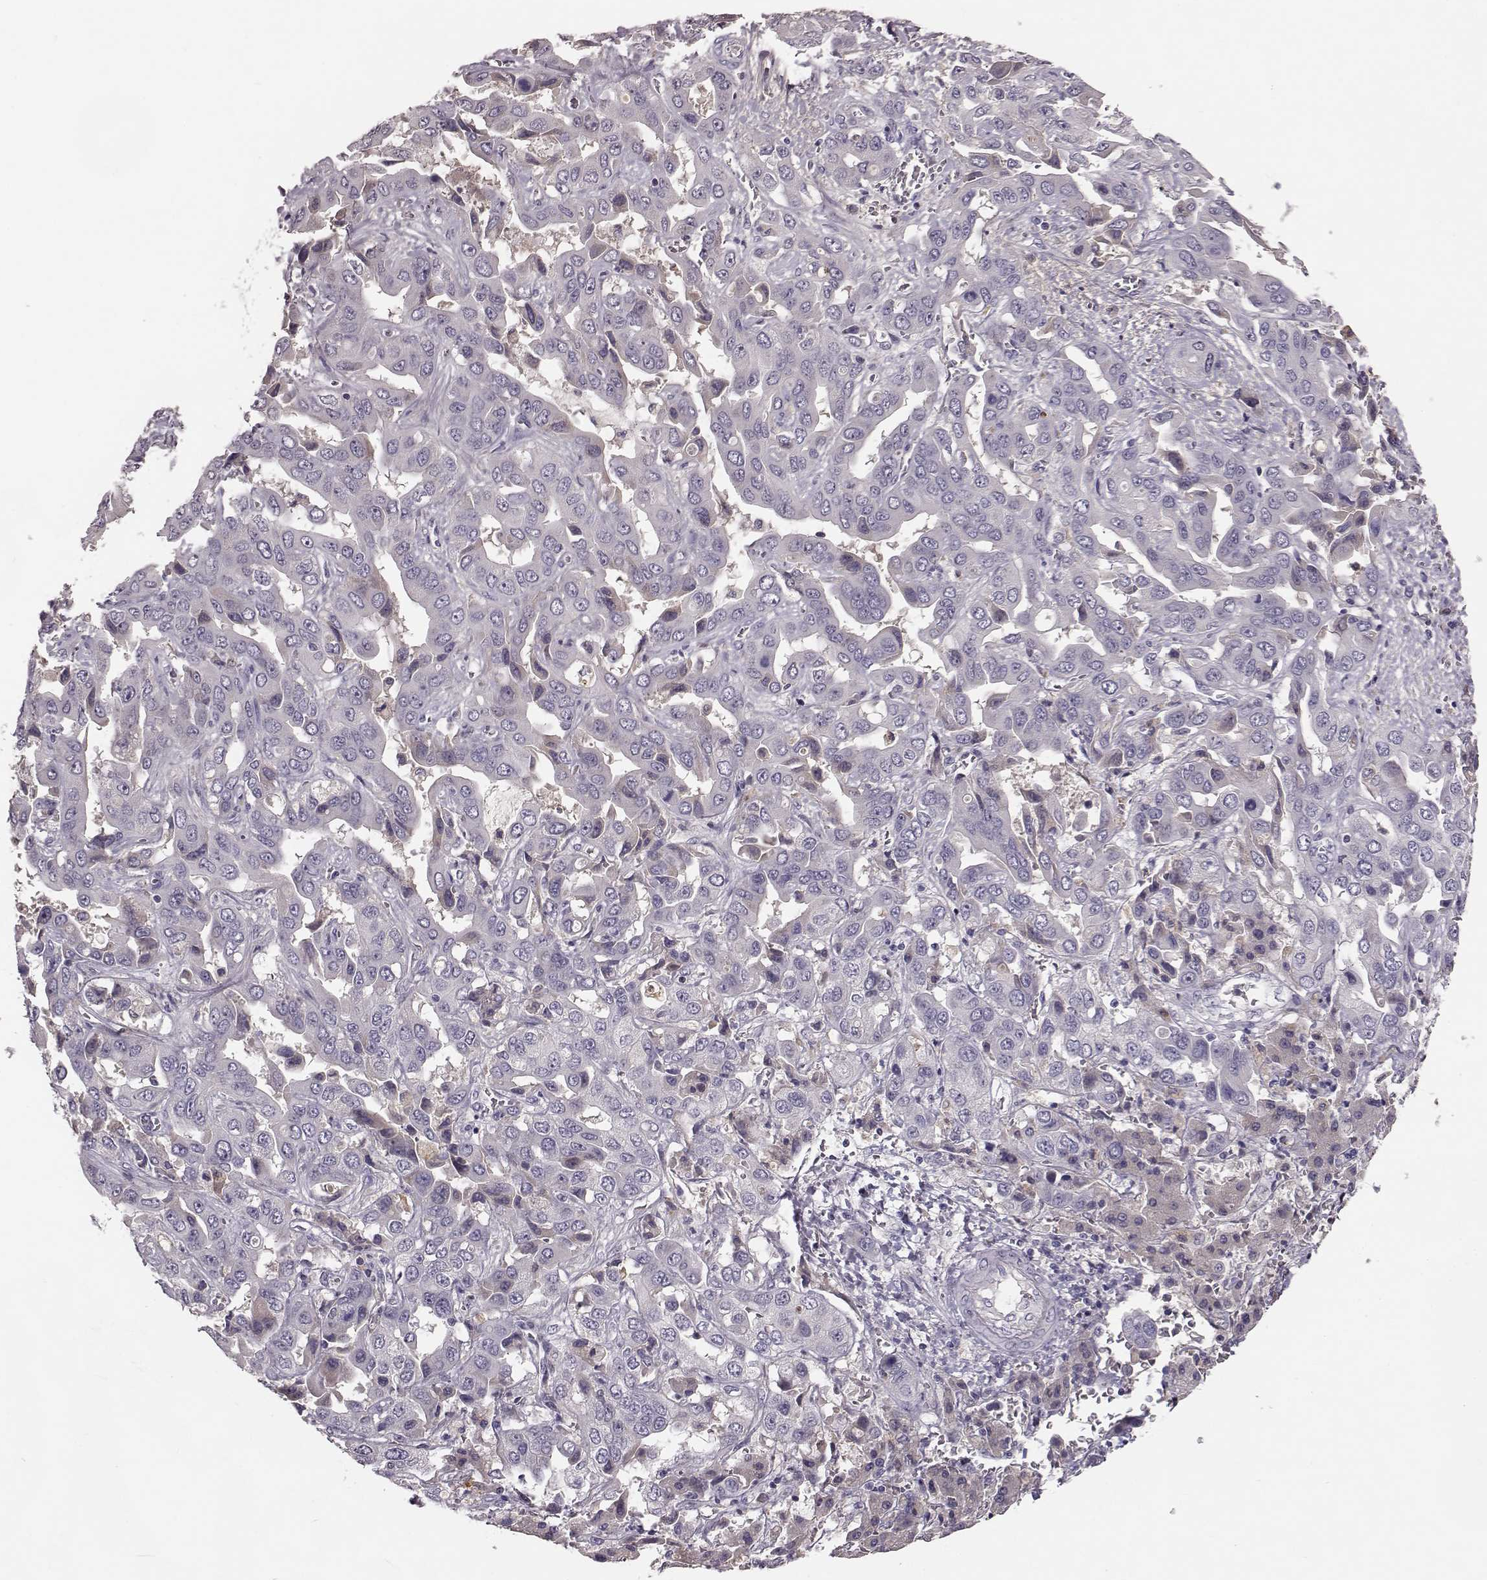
{"staining": {"intensity": "negative", "quantity": "none", "location": "none"}, "tissue": "liver cancer", "cell_type": "Tumor cells", "image_type": "cancer", "snomed": [{"axis": "morphology", "description": "Cholangiocarcinoma"}, {"axis": "topography", "description": "Liver"}], "caption": "Immunohistochemical staining of liver cancer (cholangiocarcinoma) displays no significant positivity in tumor cells.", "gene": "YJEFN3", "patient": {"sex": "female", "age": 52}}